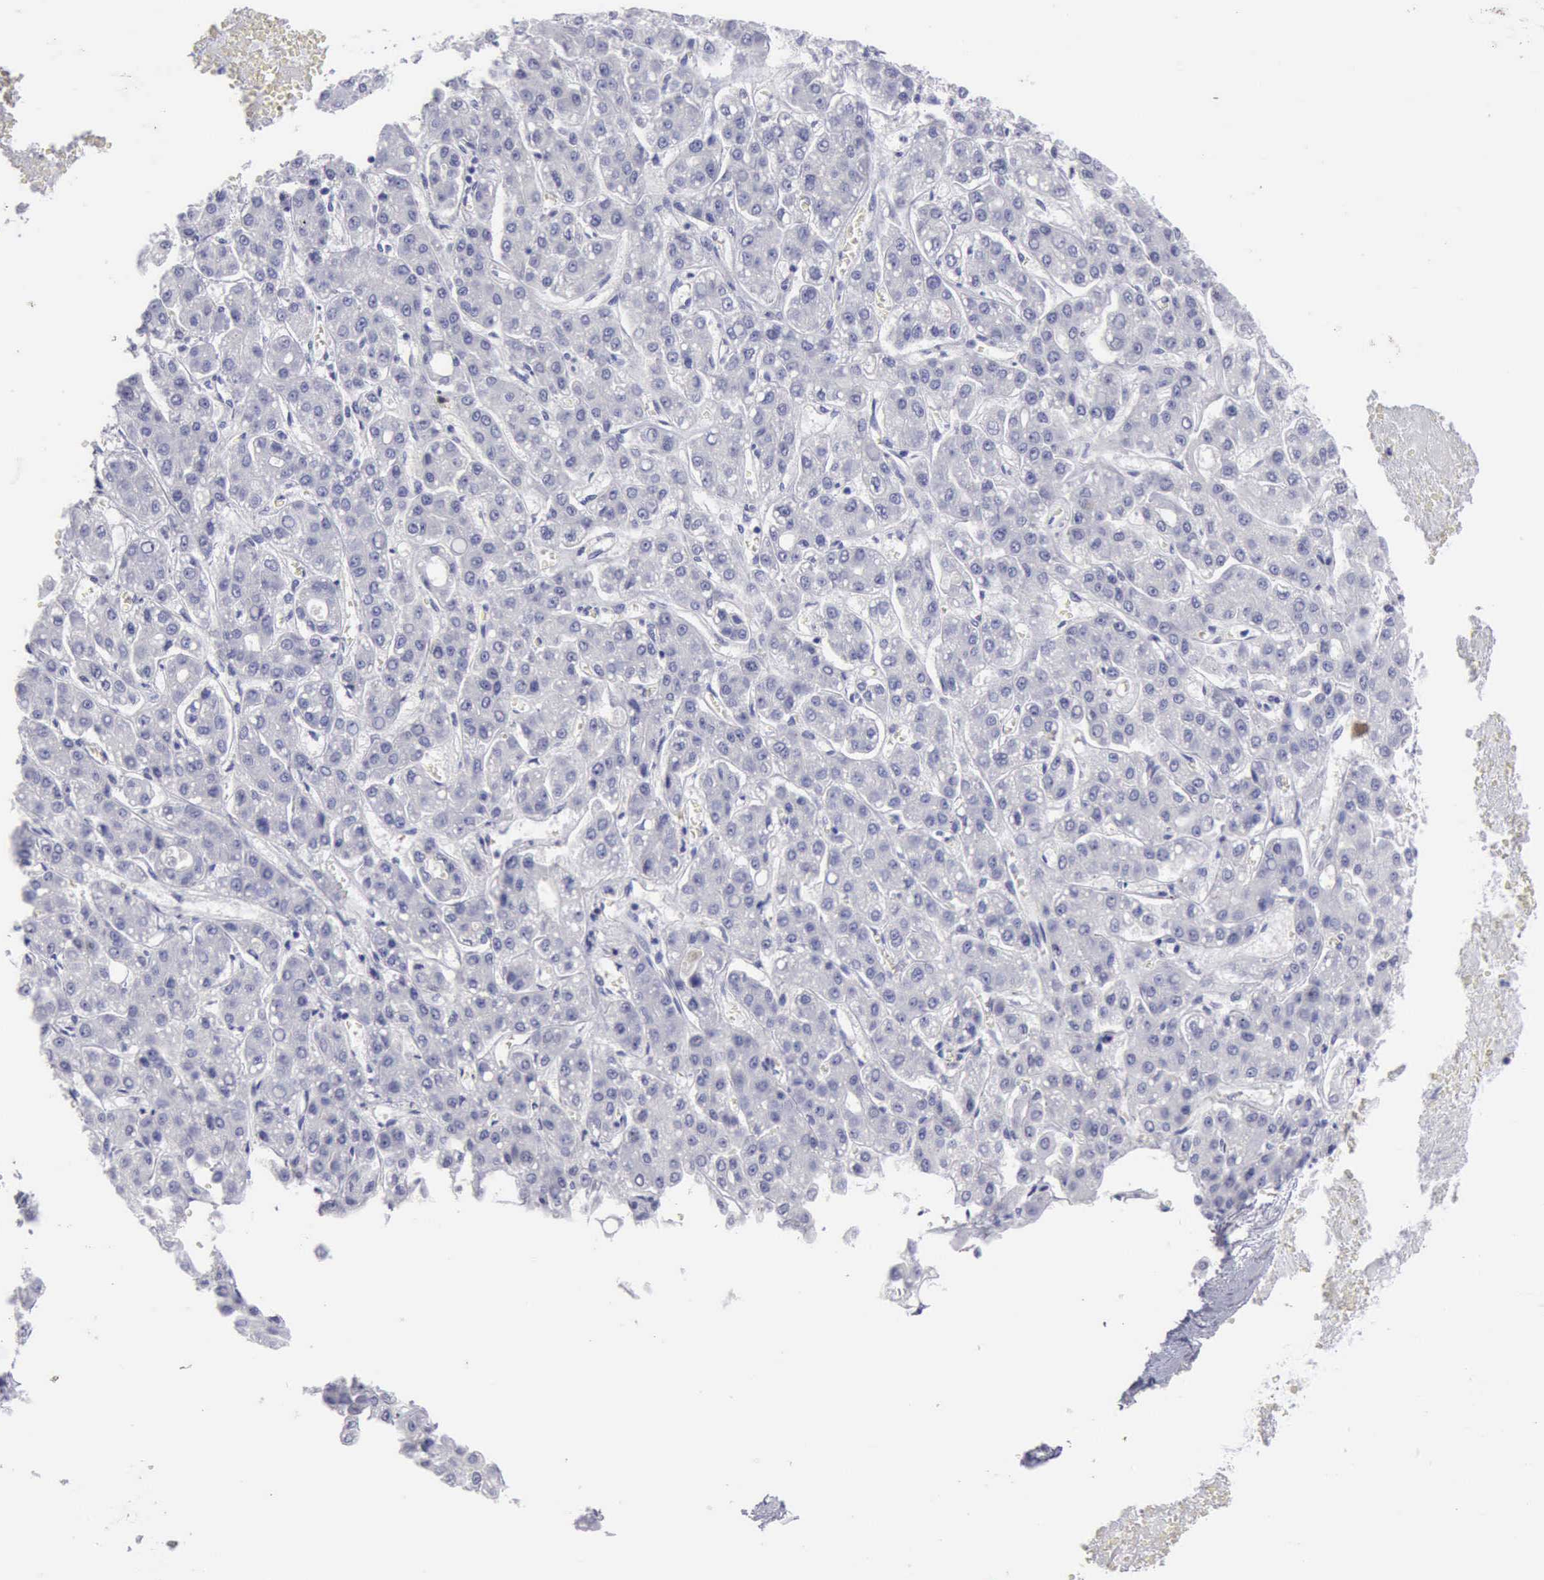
{"staining": {"intensity": "negative", "quantity": "none", "location": "none"}, "tissue": "liver cancer", "cell_type": "Tumor cells", "image_type": "cancer", "snomed": [{"axis": "morphology", "description": "Carcinoma, Hepatocellular, NOS"}, {"axis": "topography", "description": "Liver"}], "caption": "Liver cancer was stained to show a protein in brown. There is no significant positivity in tumor cells.", "gene": "NCAM1", "patient": {"sex": "male", "age": 69}}